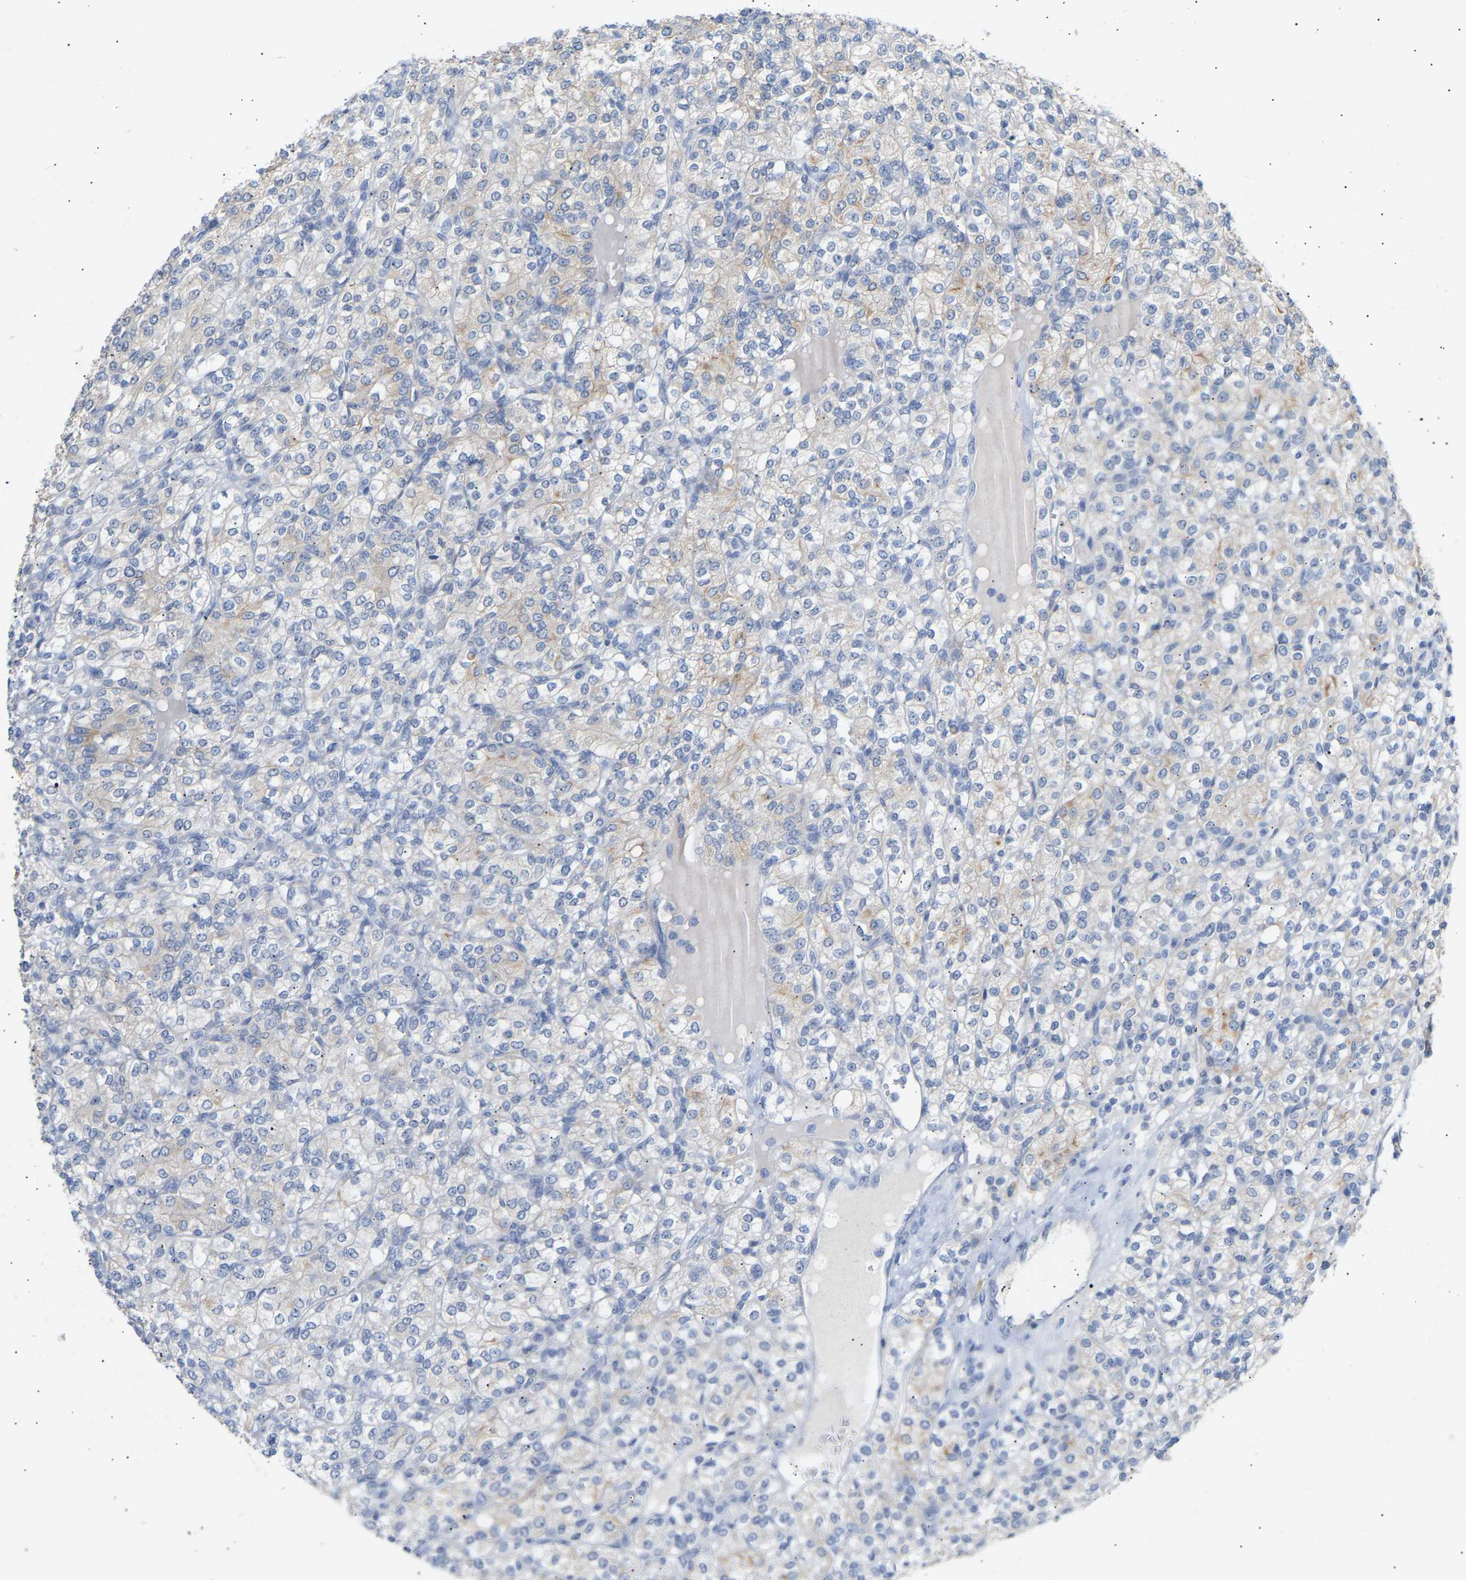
{"staining": {"intensity": "weak", "quantity": "<25%", "location": "cytoplasmic/membranous"}, "tissue": "renal cancer", "cell_type": "Tumor cells", "image_type": "cancer", "snomed": [{"axis": "morphology", "description": "Adenocarcinoma, NOS"}, {"axis": "topography", "description": "Kidney"}], "caption": "A micrograph of human renal cancer (adenocarcinoma) is negative for staining in tumor cells.", "gene": "PEX1", "patient": {"sex": "male", "age": 77}}